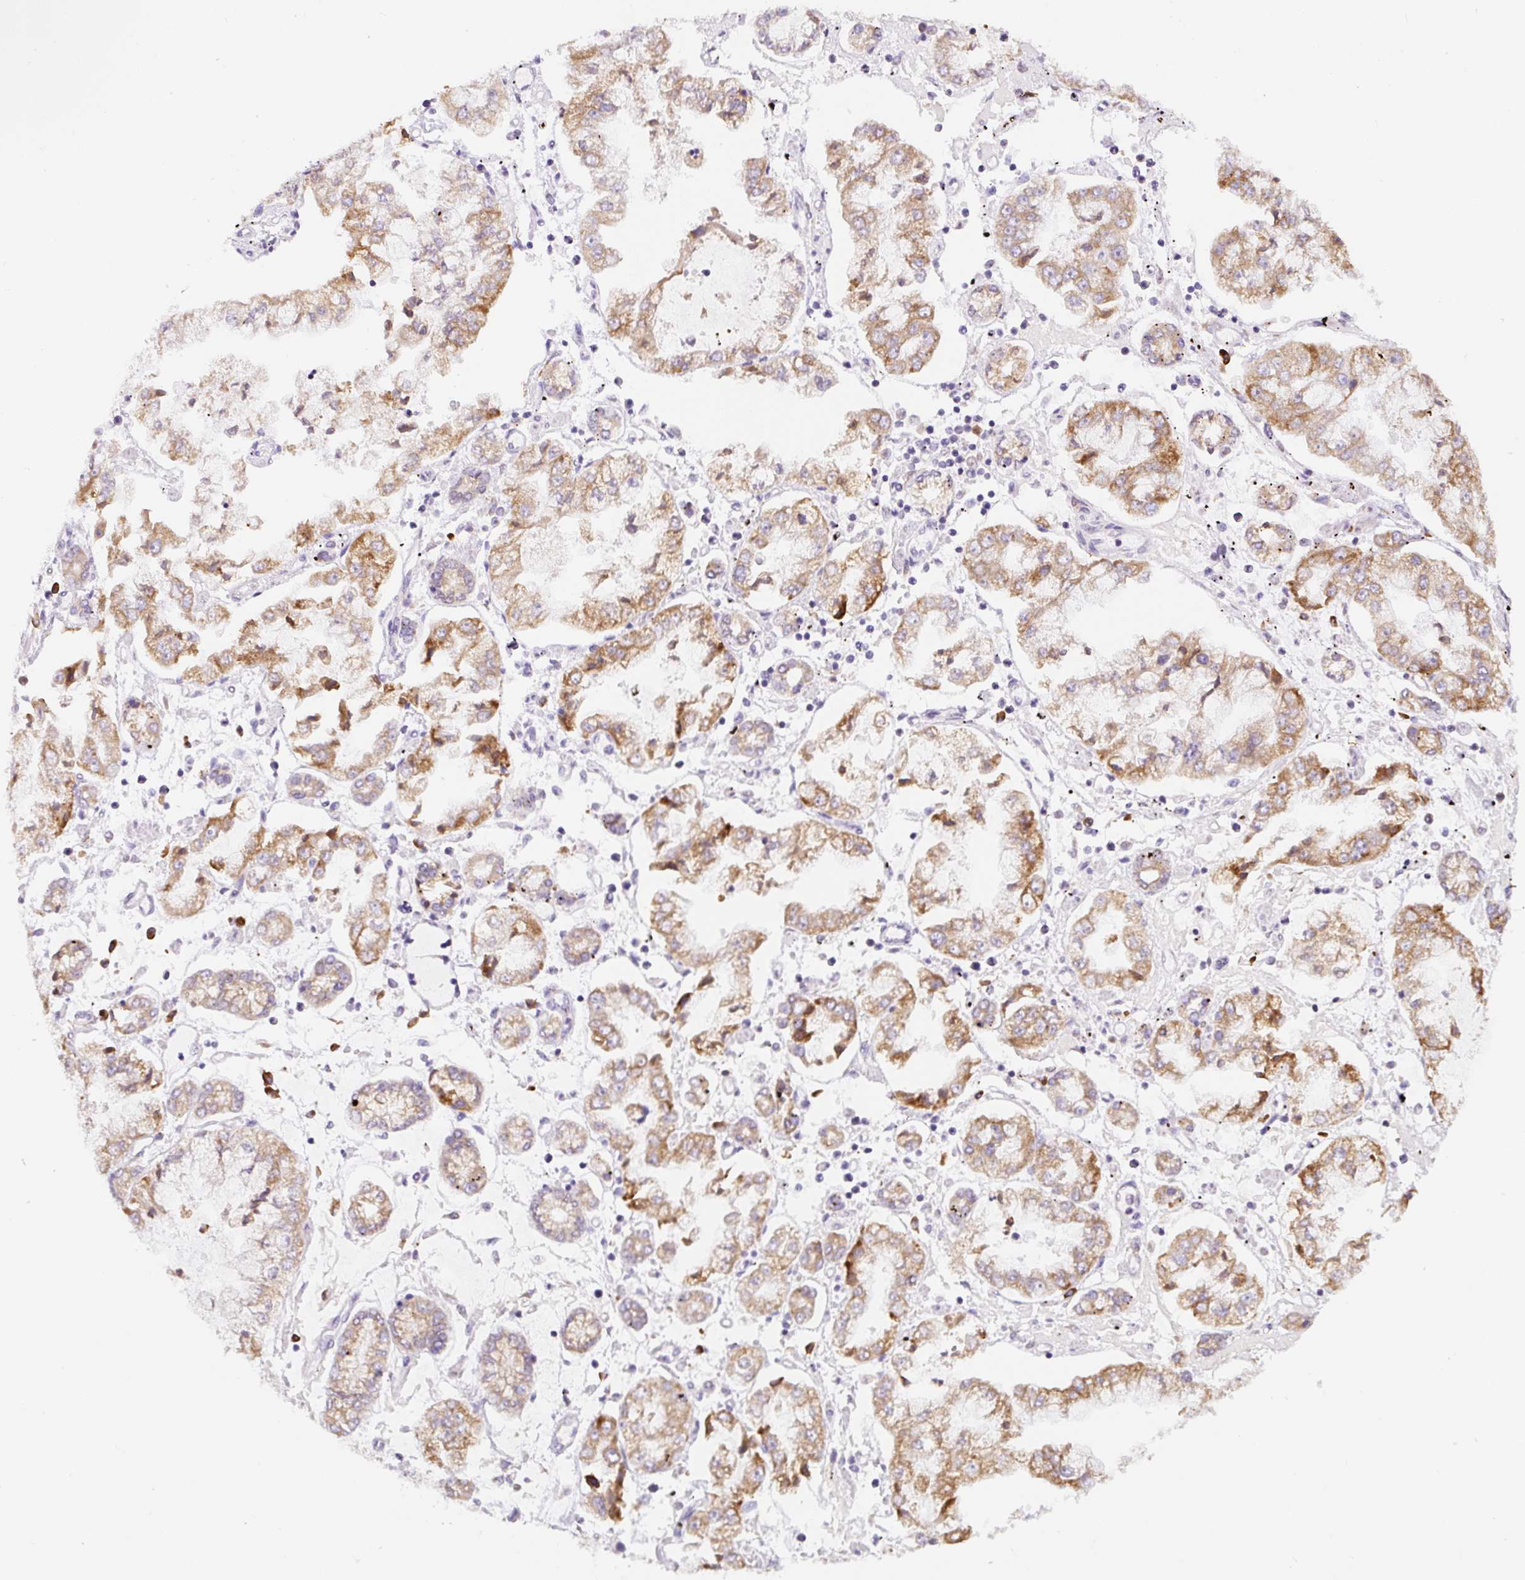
{"staining": {"intensity": "moderate", "quantity": ">75%", "location": "cytoplasmic/membranous"}, "tissue": "stomach cancer", "cell_type": "Tumor cells", "image_type": "cancer", "snomed": [{"axis": "morphology", "description": "Adenocarcinoma, NOS"}, {"axis": "topography", "description": "Stomach"}], "caption": "A brown stain highlights moderate cytoplasmic/membranous expression of a protein in human adenocarcinoma (stomach) tumor cells.", "gene": "DDOST", "patient": {"sex": "male", "age": 76}}